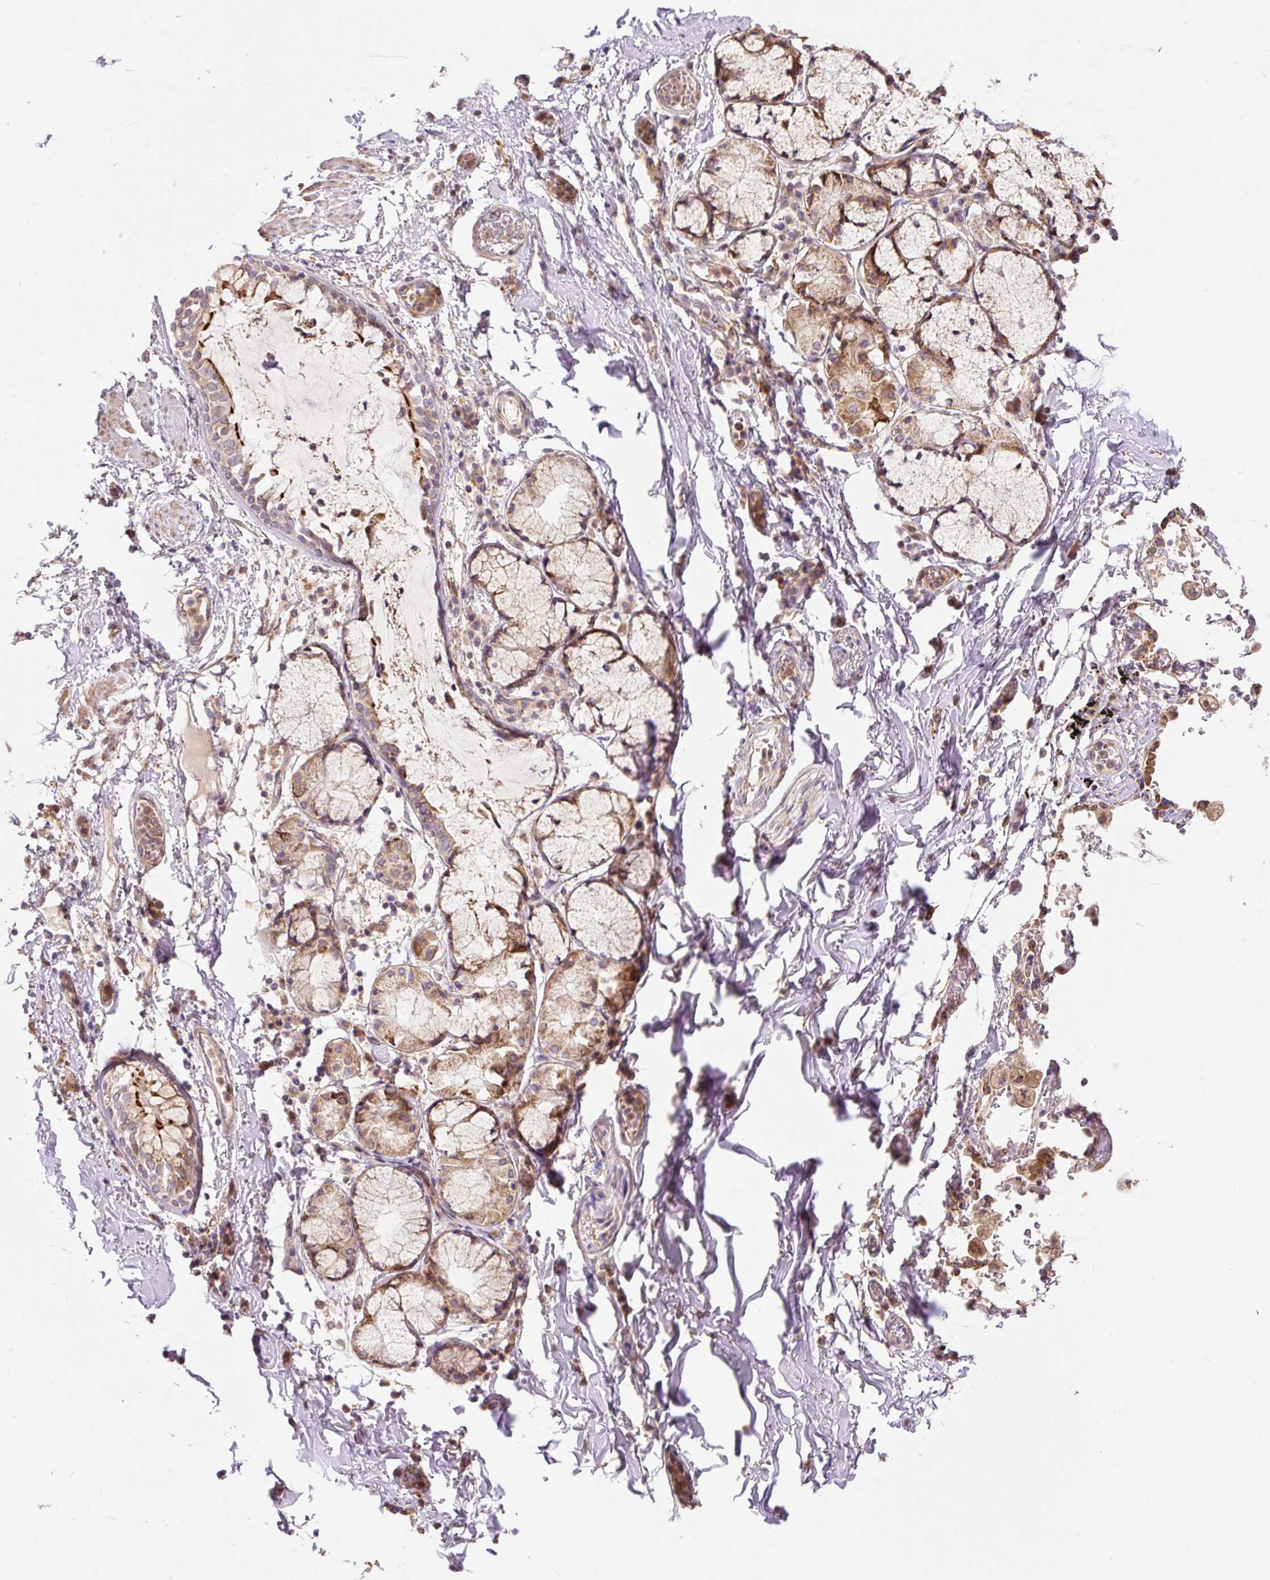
{"staining": {"intensity": "negative", "quantity": "none", "location": "none"}, "tissue": "adipose tissue", "cell_type": "Adipocytes", "image_type": "normal", "snomed": [{"axis": "morphology", "description": "Normal tissue, NOS"}, {"axis": "morphology", "description": "Degeneration, NOS"}, {"axis": "topography", "description": "Cartilage tissue"}, {"axis": "topography", "description": "Lung"}], "caption": "High magnification brightfield microscopy of normal adipose tissue stained with DAB (brown) and counterstained with hematoxylin (blue): adipocytes show no significant staining.", "gene": "TRIAP1", "patient": {"sex": "female", "age": 61}}